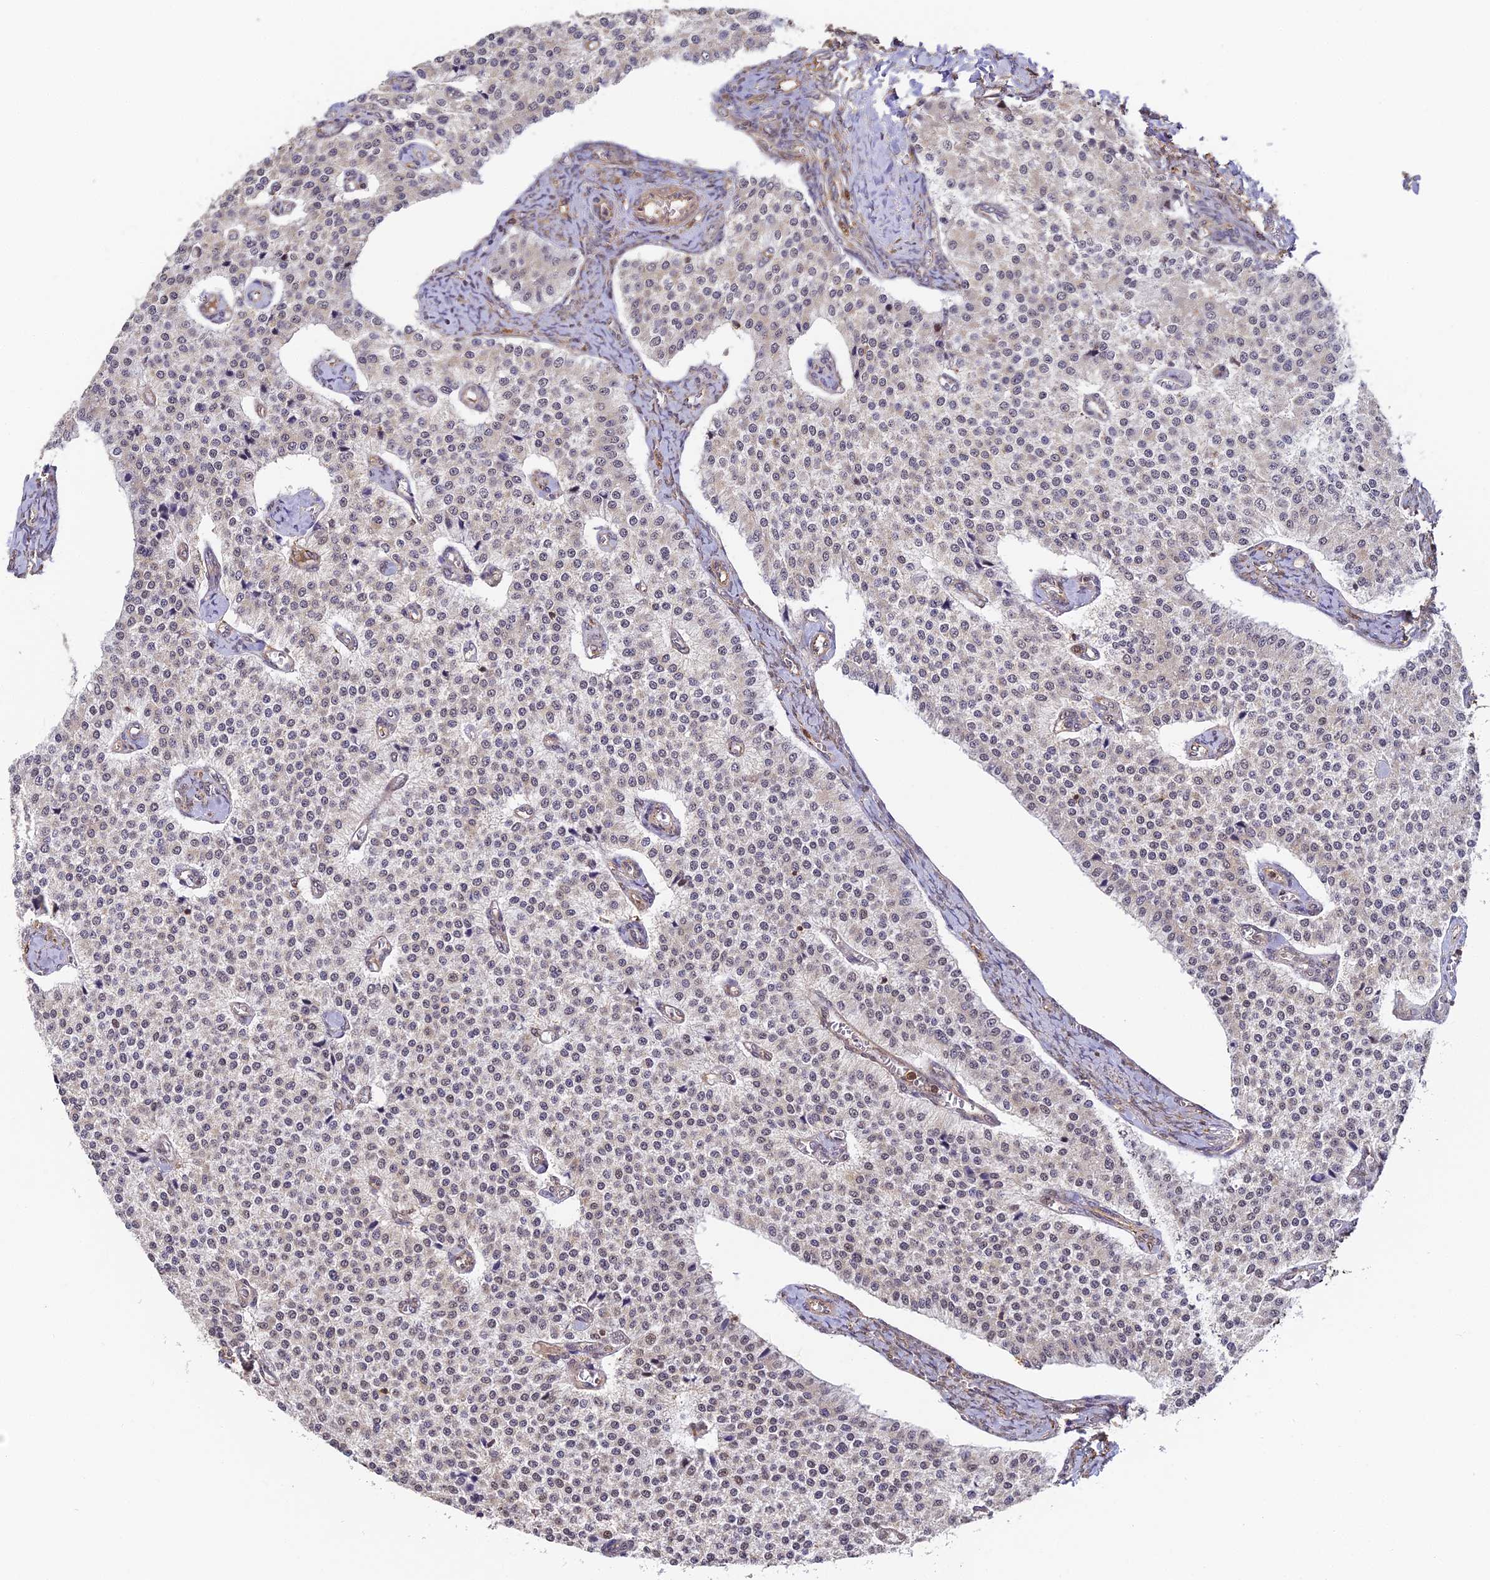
{"staining": {"intensity": "negative", "quantity": "none", "location": "none"}, "tissue": "carcinoid", "cell_type": "Tumor cells", "image_type": "cancer", "snomed": [{"axis": "morphology", "description": "Carcinoid, malignant, NOS"}, {"axis": "topography", "description": "Colon"}], "caption": "Tumor cells show no significant protein expression in carcinoid.", "gene": "ZNF443", "patient": {"sex": "female", "age": 52}}